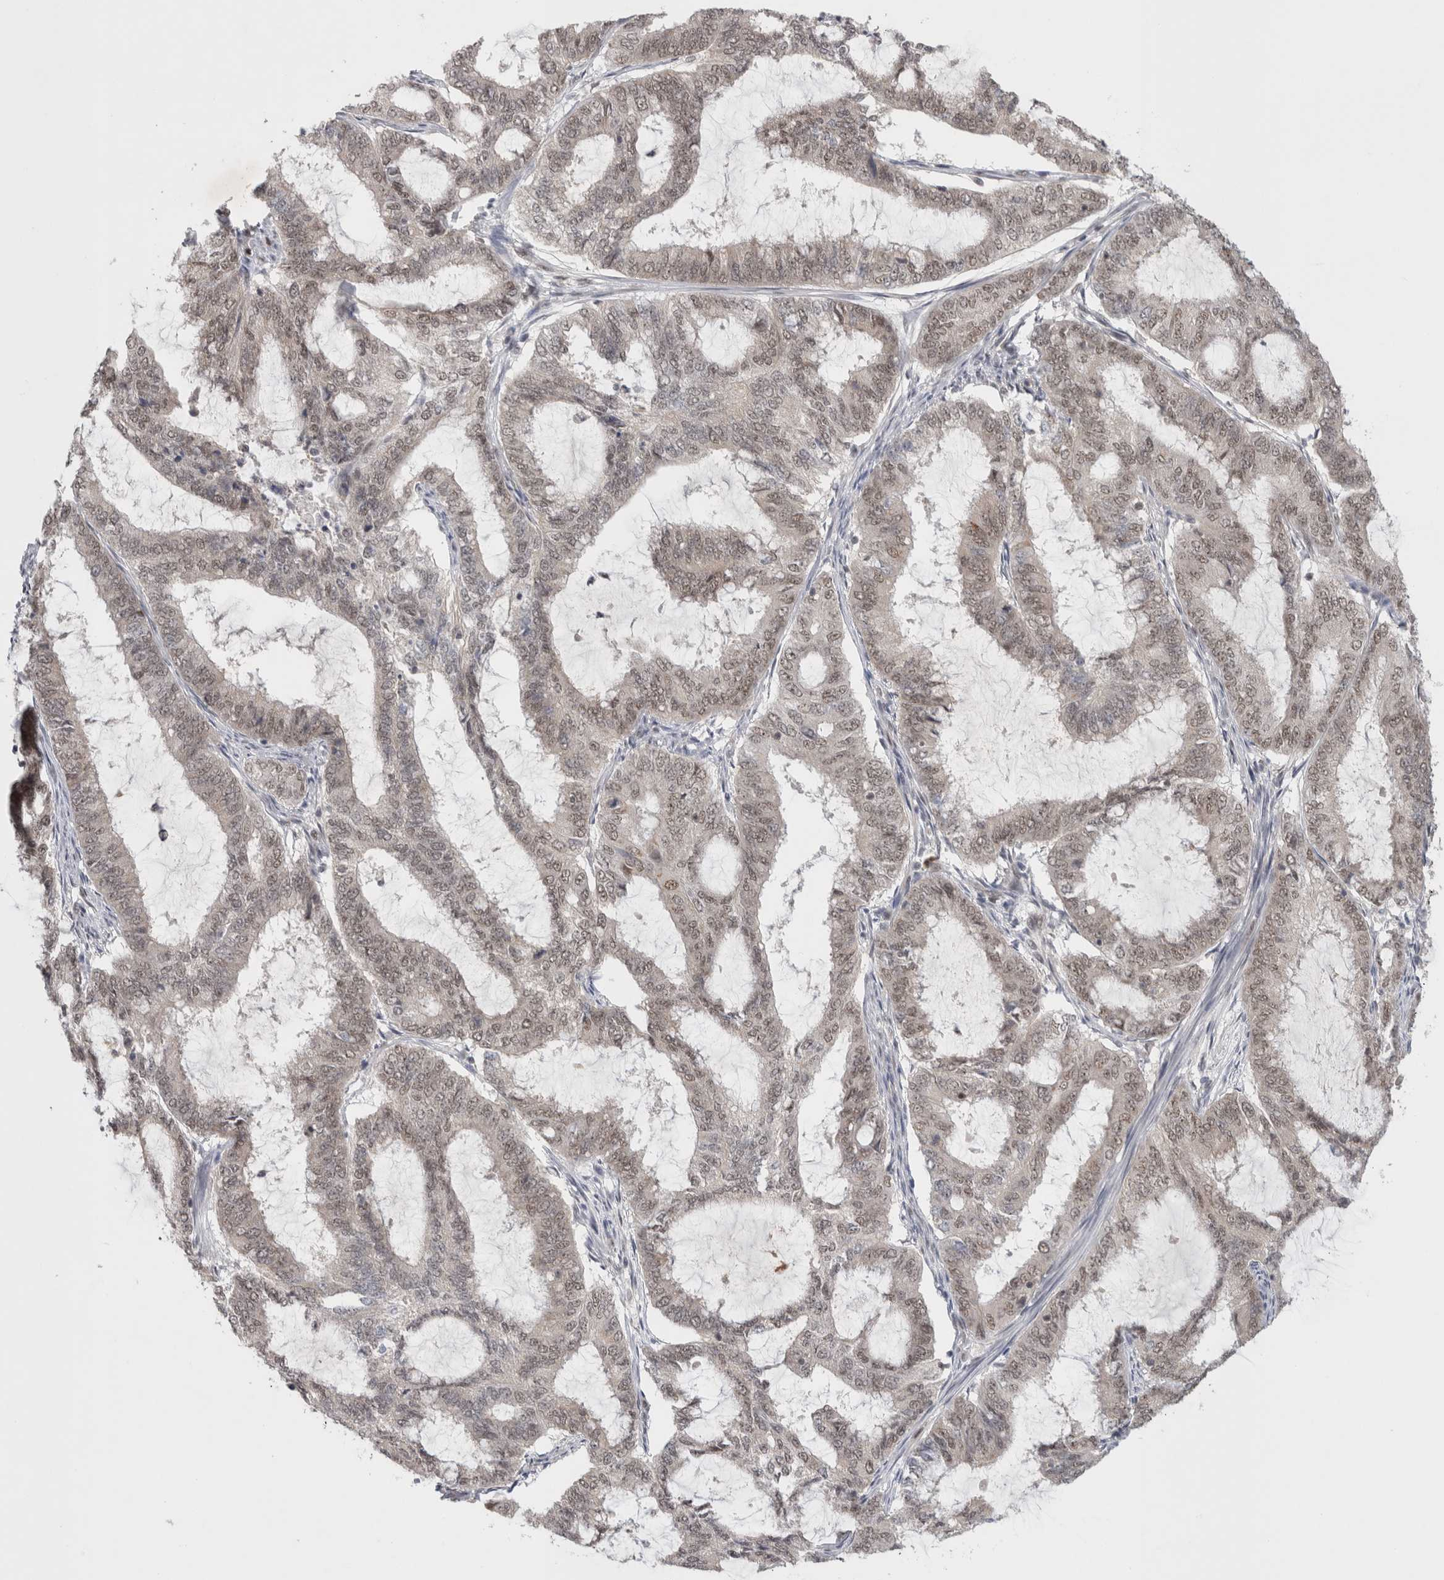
{"staining": {"intensity": "weak", "quantity": ">75%", "location": "nuclear"}, "tissue": "endometrial cancer", "cell_type": "Tumor cells", "image_type": "cancer", "snomed": [{"axis": "morphology", "description": "Adenocarcinoma, NOS"}, {"axis": "topography", "description": "Endometrium"}], "caption": "Immunohistochemical staining of endometrial cancer (adenocarcinoma) demonstrates weak nuclear protein expression in approximately >75% of tumor cells.", "gene": "HESX1", "patient": {"sex": "female", "age": 51}}